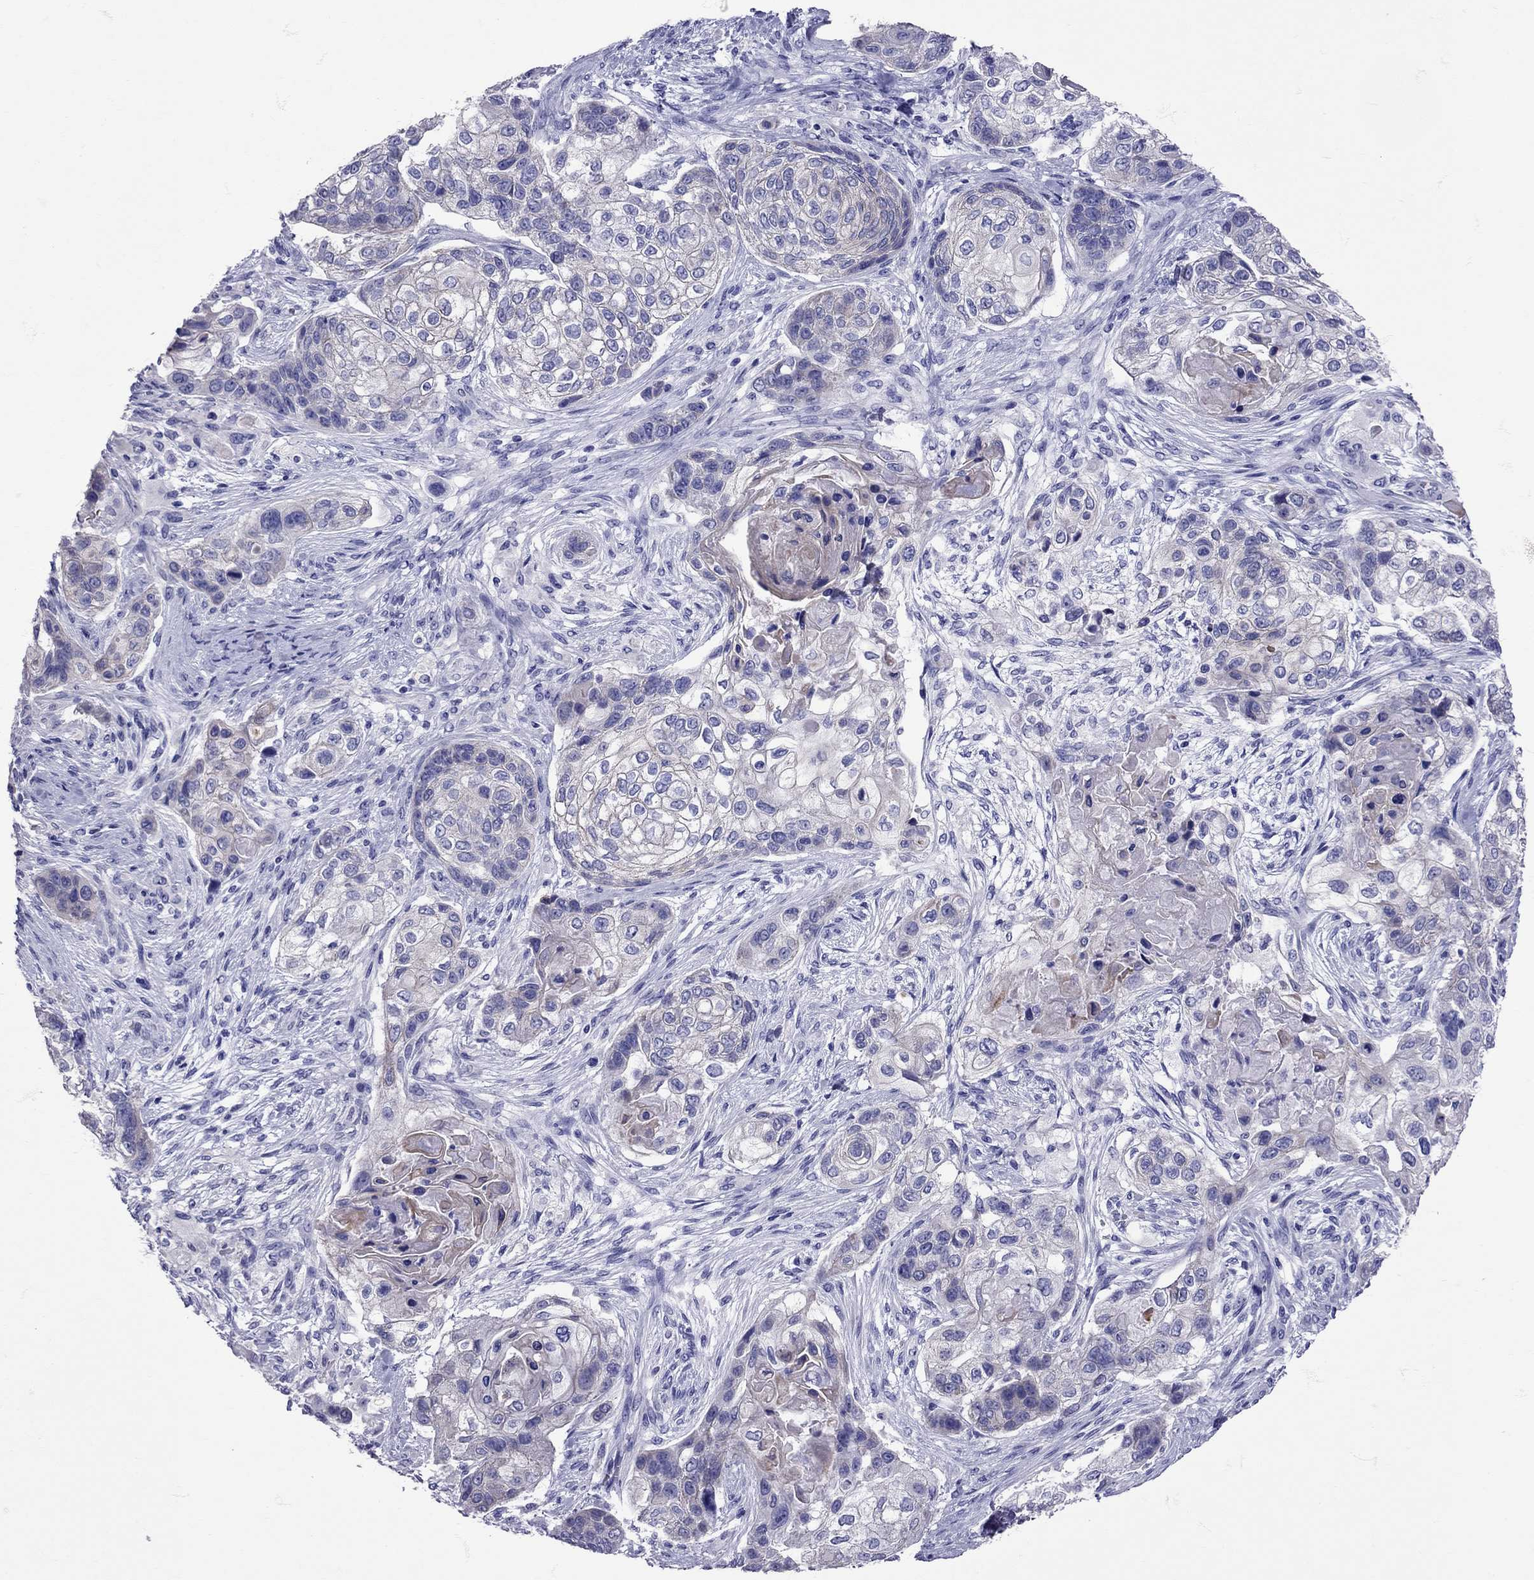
{"staining": {"intensity": "negative", "quantity": "none", "location": "none"}, "tissue": "lung cancer", "cell_type": "Tumor cells", "image_type": "cancer", "snomed": [{"axis": "morphology", "description": "Squamous cell carcinoma, NOS"}, {"axis": "topography", "description": "Lung"}], "caption": "Lung cancer was stained to show a protein in brown. There is no significant staining in tumor cells.", "gene": "TBR1", "patient": {"sex": "male", "age": 69}}